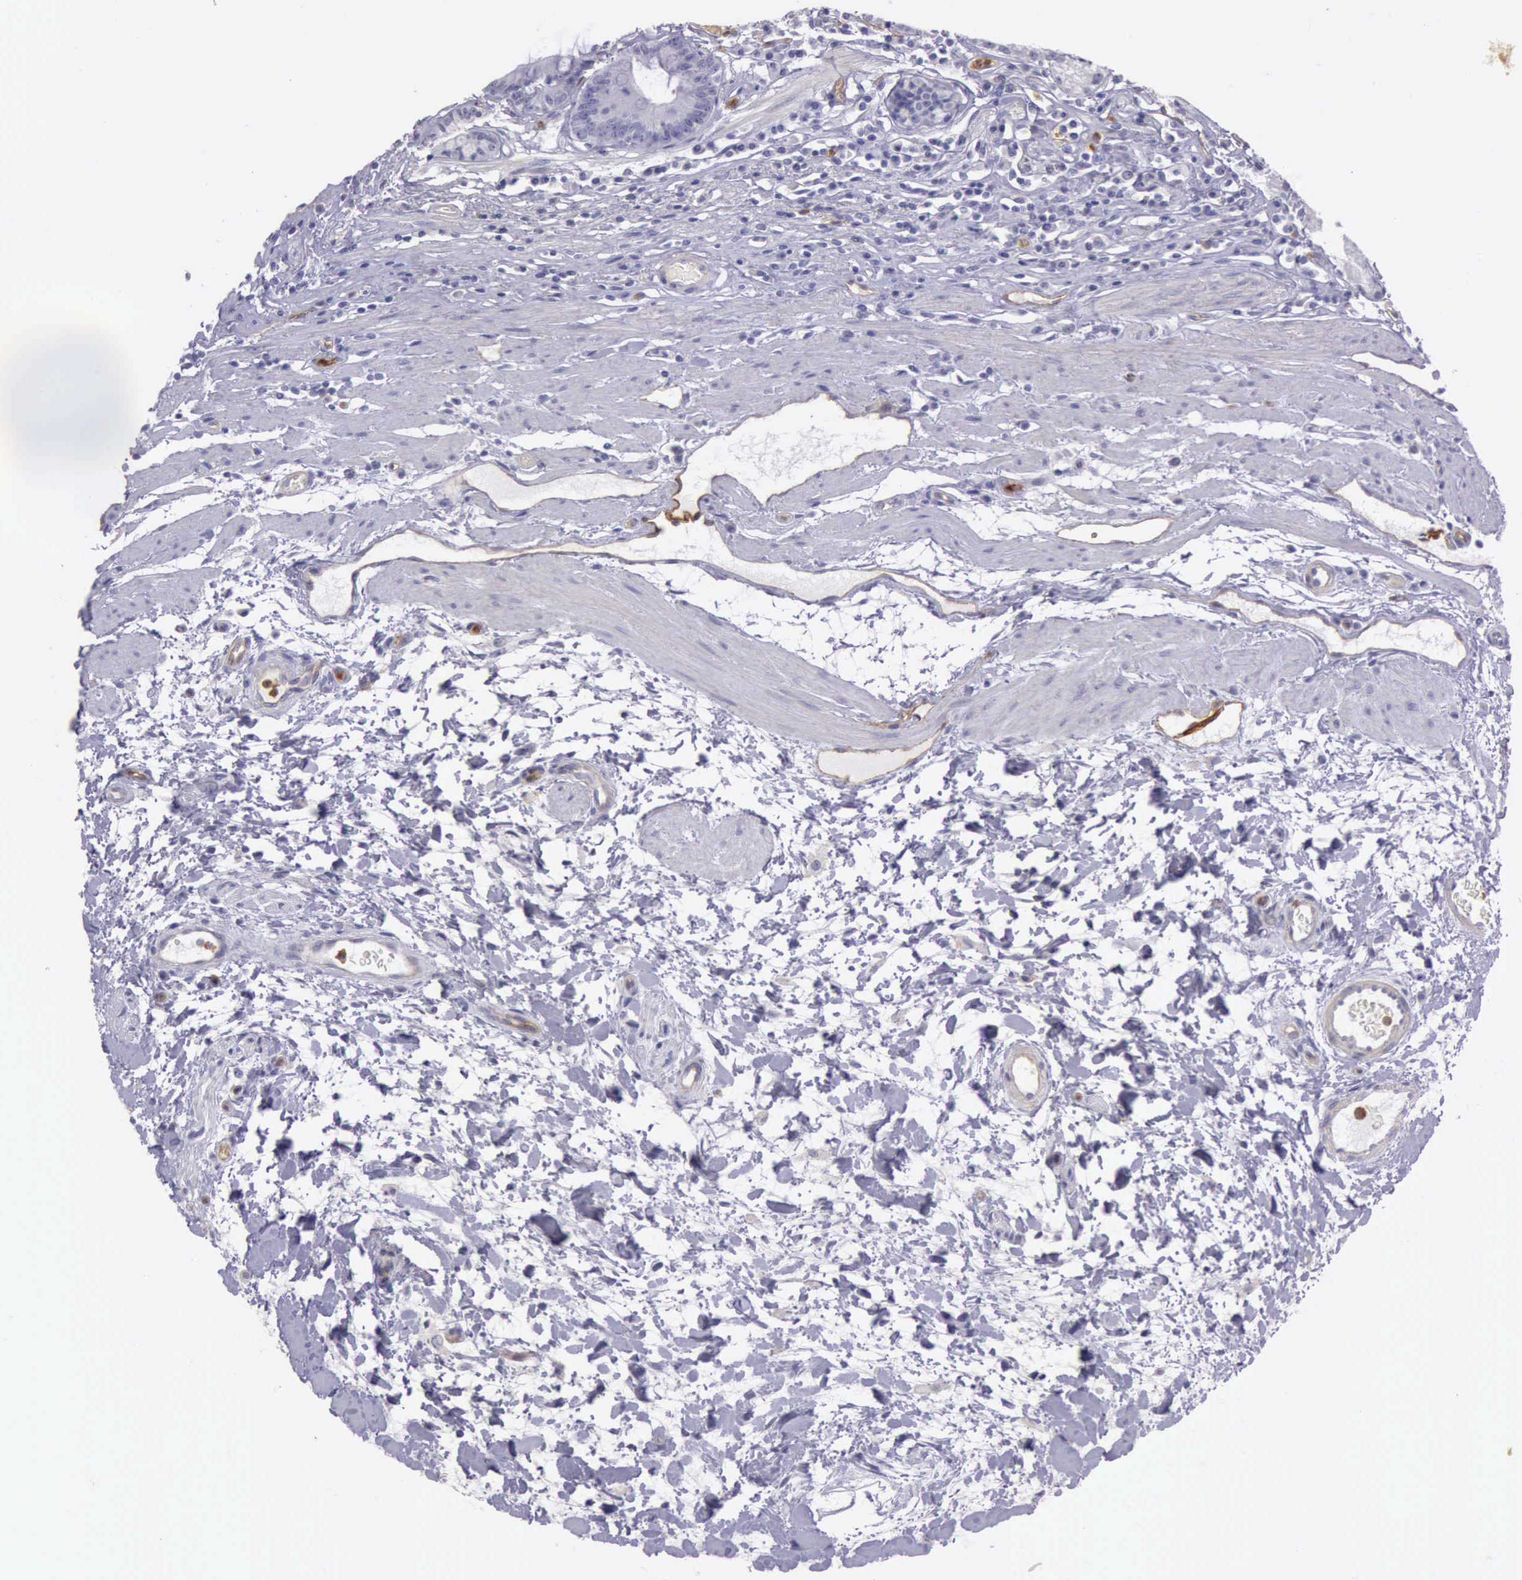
{"staining": {"intensity": "negative", "quantity": "none", "location": "none"}, "tissue": "stomach", "cell_type": "Glandular cells", "image_type": "normal", "snomed": [{"axis": "morphology", "description": "Normal tissue, NOS"}, {"axis": "topography", "description": "Stomach, lower"}], "caption": "IHC histopathology image of normal stomach: stomach stained with DAB reveals no significant protein expression in glandular cells.", "gene": "TCEANC", "patient": {"sex": "male", "age": 58}}